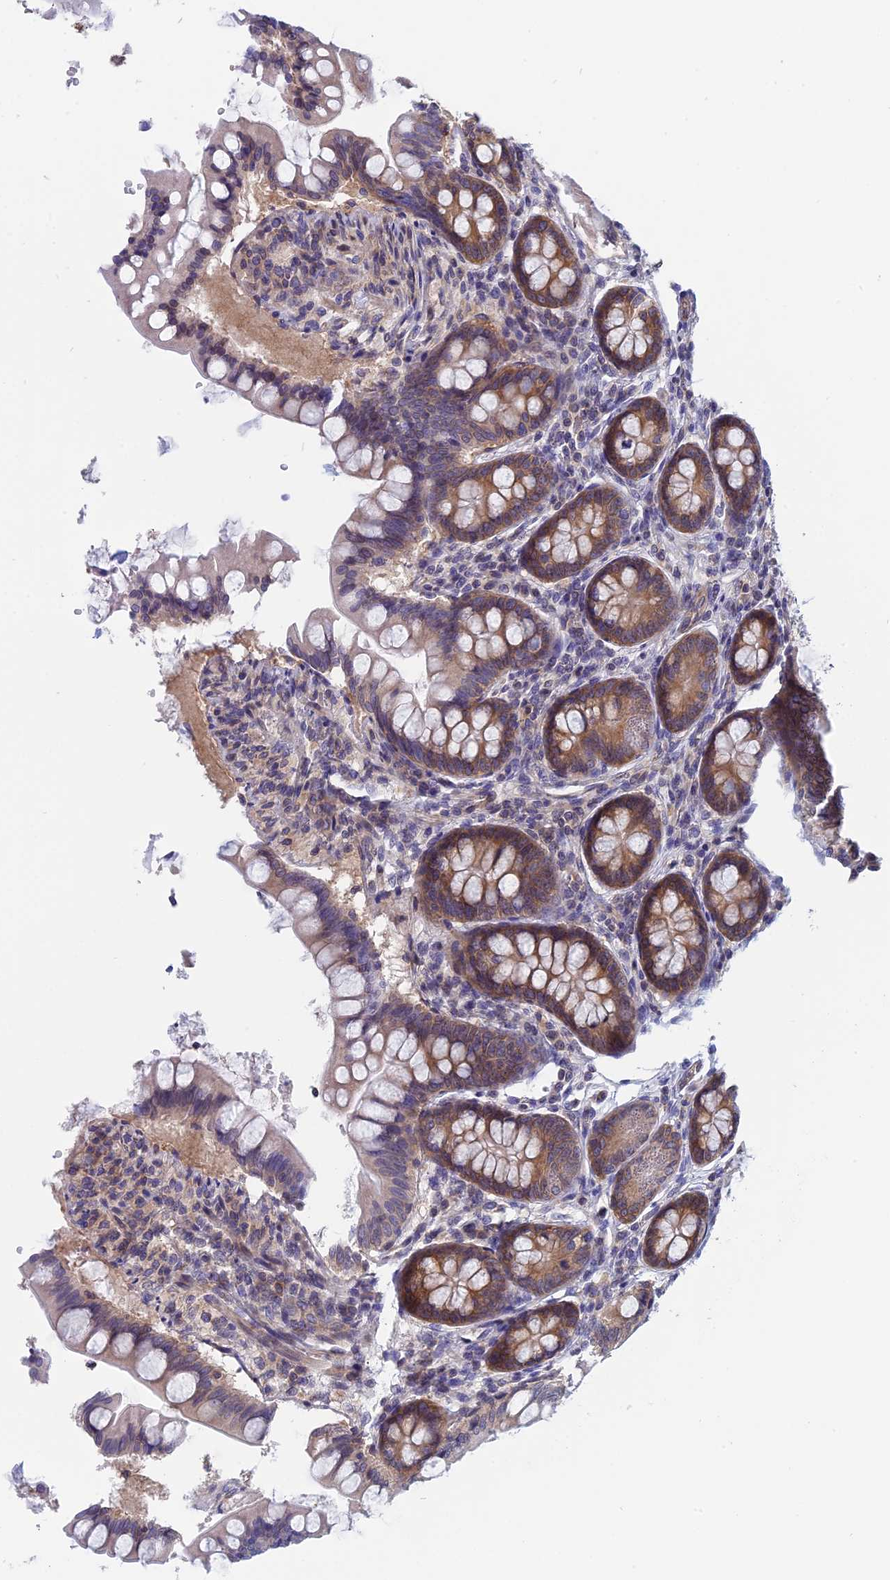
{"staining": {"intensity": "moderate", "quantity": "25%-75%", "location": "cytoplasmic/membranous"}, "tissue": "small intestine", "cell_type": "Glandular cells", "image_type": "normal", "snomed": [{"axis": "morphology", "description": "Normal tissue, NOS"}, {"axis": "topography", "description": "Small intestine"}], "caption": "An immunohistochemistry (IHC) photomicrograph of benign tissue is shown. Protein staining in brown shows moderate cytoplasmic/membranous positivity in small intestine within glandular cells. (IHC, brightfield microscopy, high magnification).", "gene": "NAA10", "patient": {"sex": "male", "age": 7}}